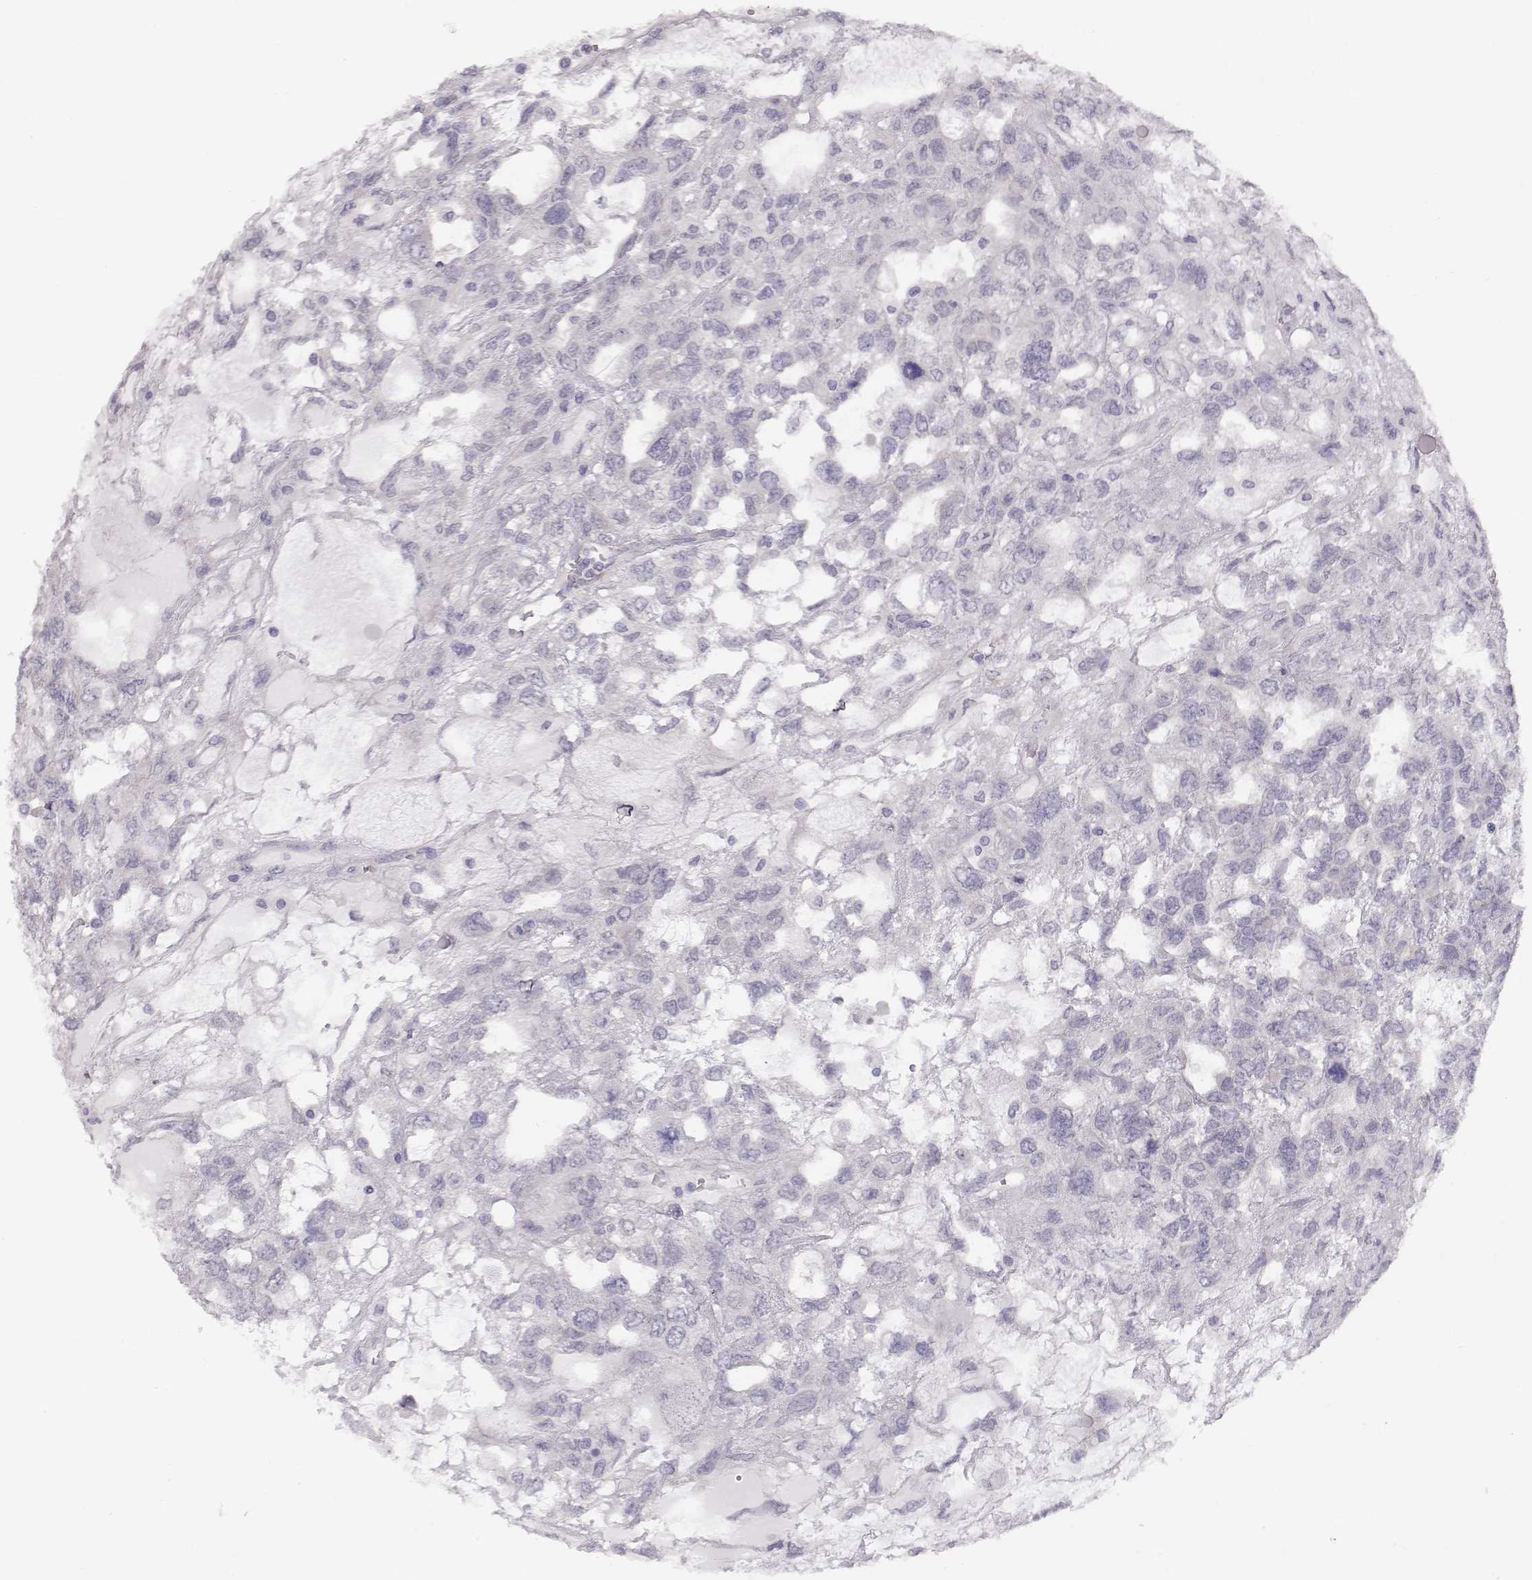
{"staining": {"intensity": "negative", "quantity": "none", "location": "none"}, "tissue": "testis cancer", "cell_type": "Tumor cells", "image_type": "cancer", "snomed": [{"axis": "morphology", "description": "Seminoma, NOS"}, {"axis": "topography", "description": "Testis"}], "caption": "IHC photomicrograph of human testis cancer (seminoma) stained for a protein (brown), which shows no expression in tumor cells. (Stains: DAB (3,3'-diaminobenzidine) immunohistochemistry (IHC) with hematoxylin counter stain, Microscopy: brightfield microscopy at high magnification).", "gene": "TTC26", "patient": {"sex": "male", "age": 52}}